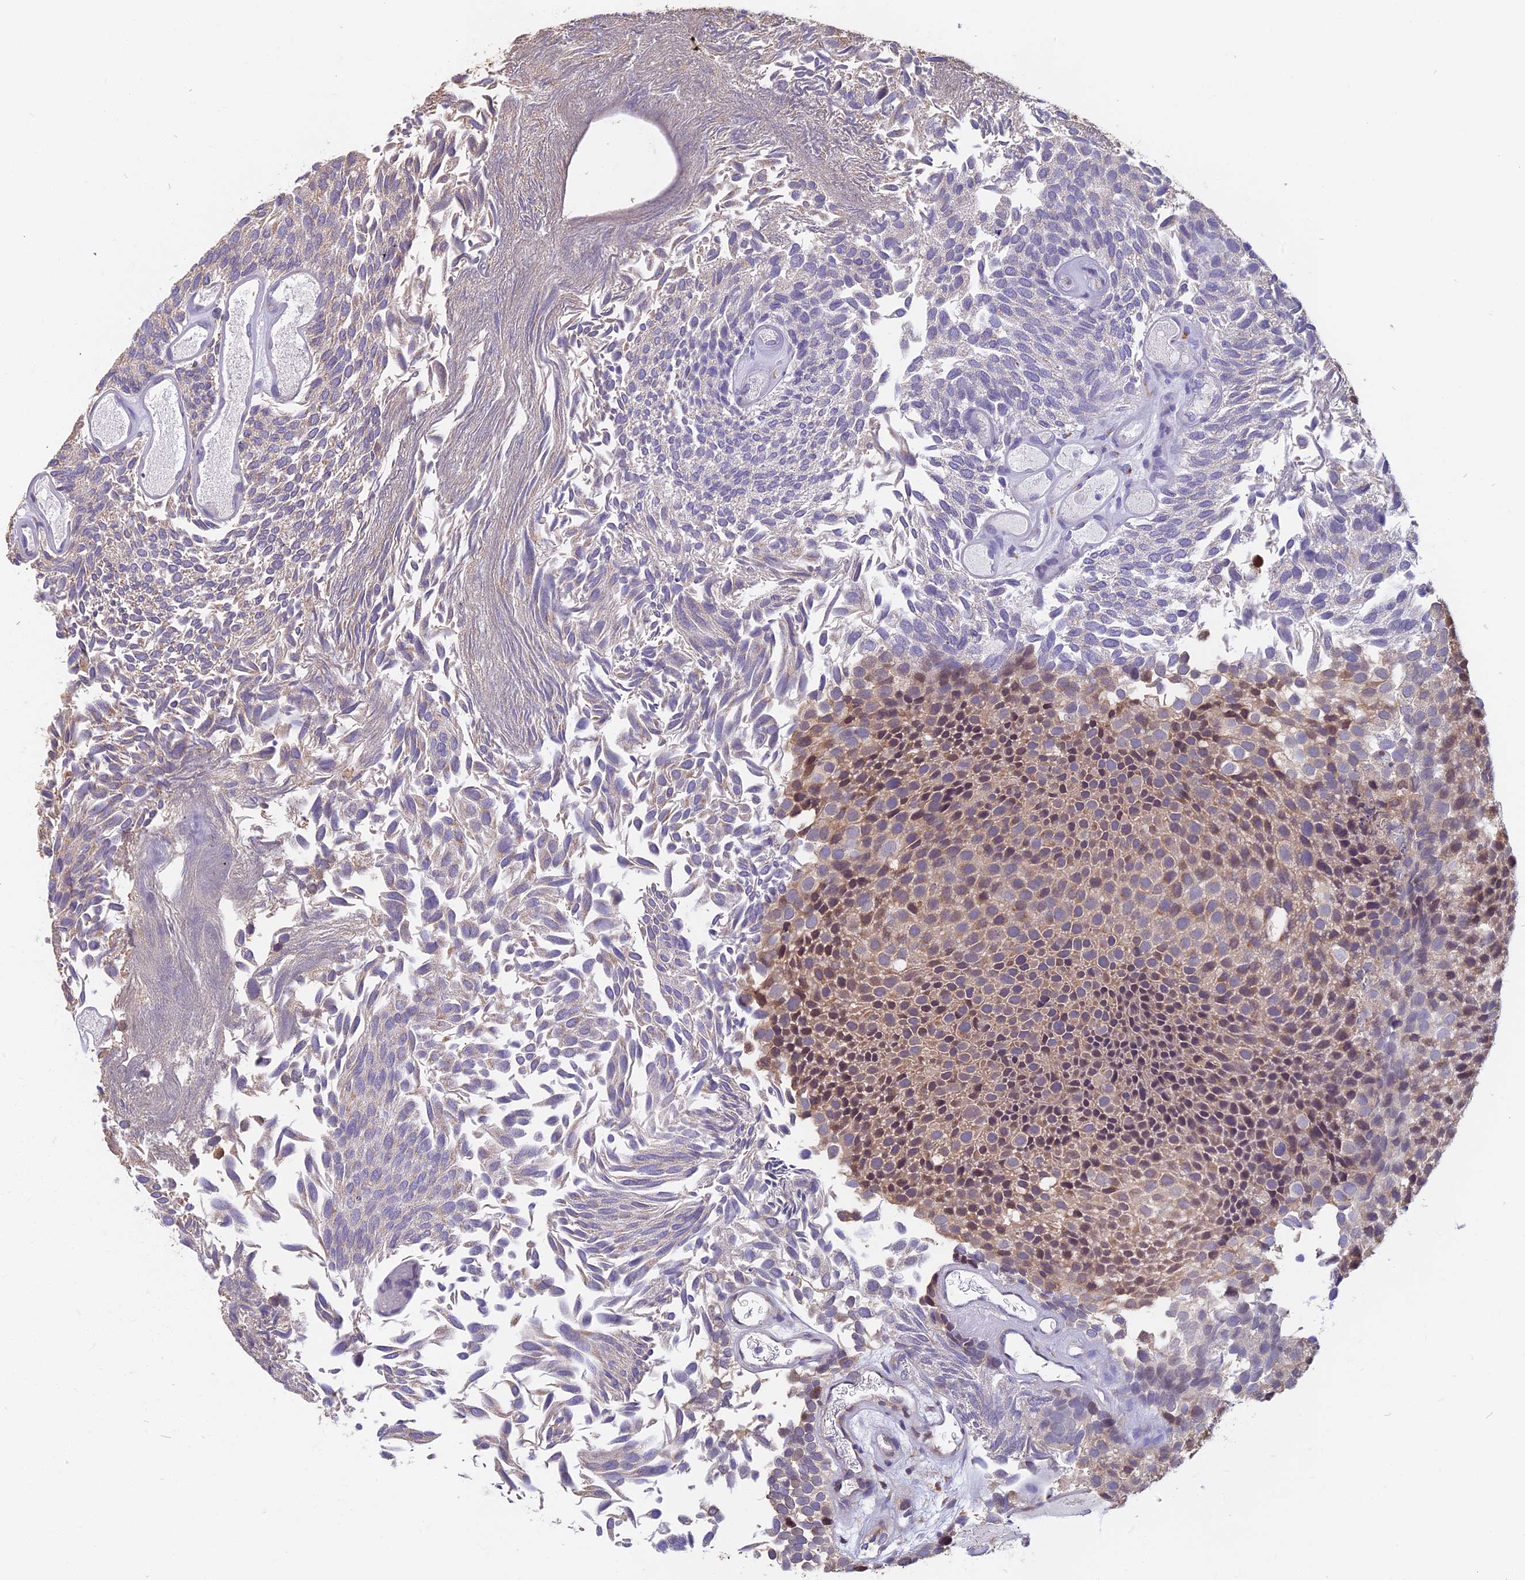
{"staining": {"intensity": "moderate", "quantity": "<25%", "location": "cytoplasmic/membranous,nuclear"}, "tissue": "urothelial cancer", "cell_type": "Tumor cells", "image_type": "cancer", "snomed": [{"axis": "morphology", "description": "Urothelial carcinoma, Low grade"}, {"axis": "topography", "description": "Urinary bladder"}], "caption": "A photomicrograph showing moderate cytoplasmic/membranous and nuclear positivity in about <25% of tumor cells in low-grade urothelial carcinoma, as visualized by brown immunohistochemical staining.", "gene": "CCDC113", "patient": {"sex": "male", "age": 89}}